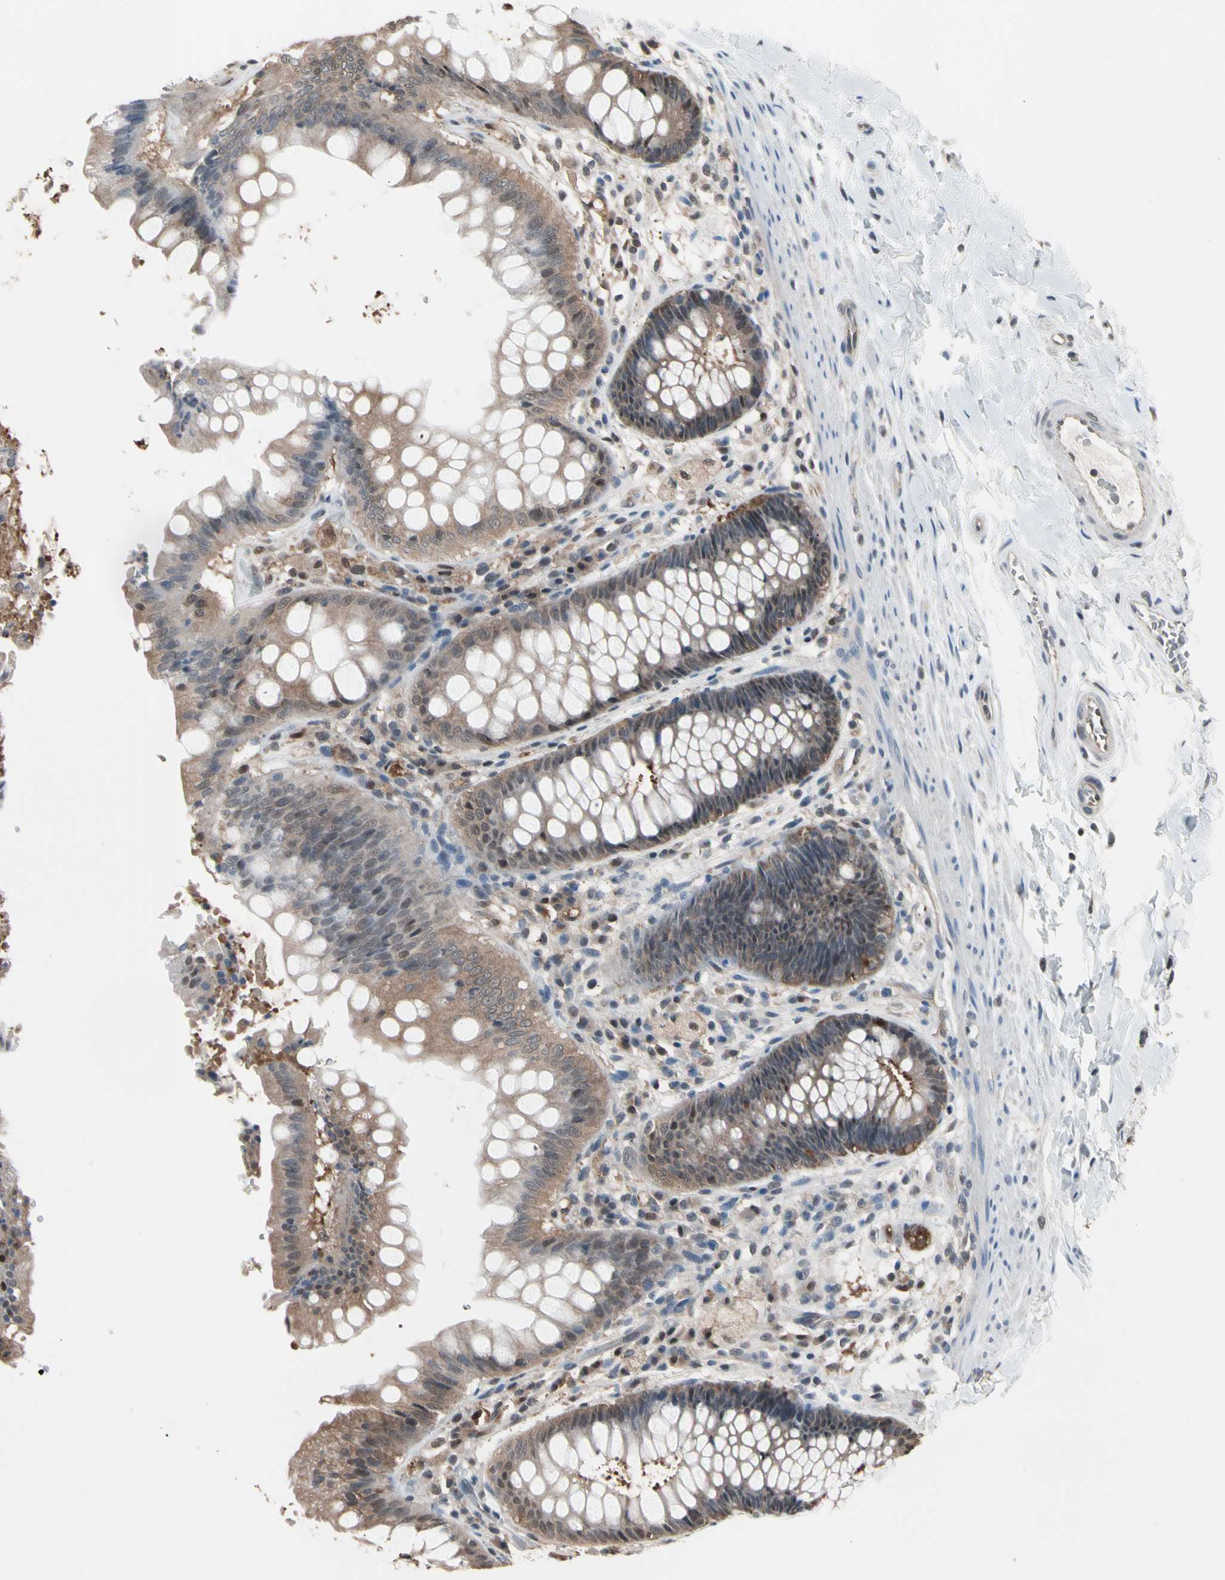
{"staining": {"intensity": "moderate", "quantity": ">75%", "location": "cytoplasmic/membranous"}, "tissue": "rectum", "cell_type": "Glandular cells", "image_type": "normal", "snomed": [{"axis": "morphology", "description": "Normal tissue, NOS"}, {"axis": "topography", "description": "Rectum"}], "caption": "Brown immunohistochemical staining in benign rectum demonstrates moderate cytoplasmic/membranous positivity in approximately >75% of glandular cells.", "gene": "ENSG00000256646", "patient": {"sex": "female", "age": 46}}